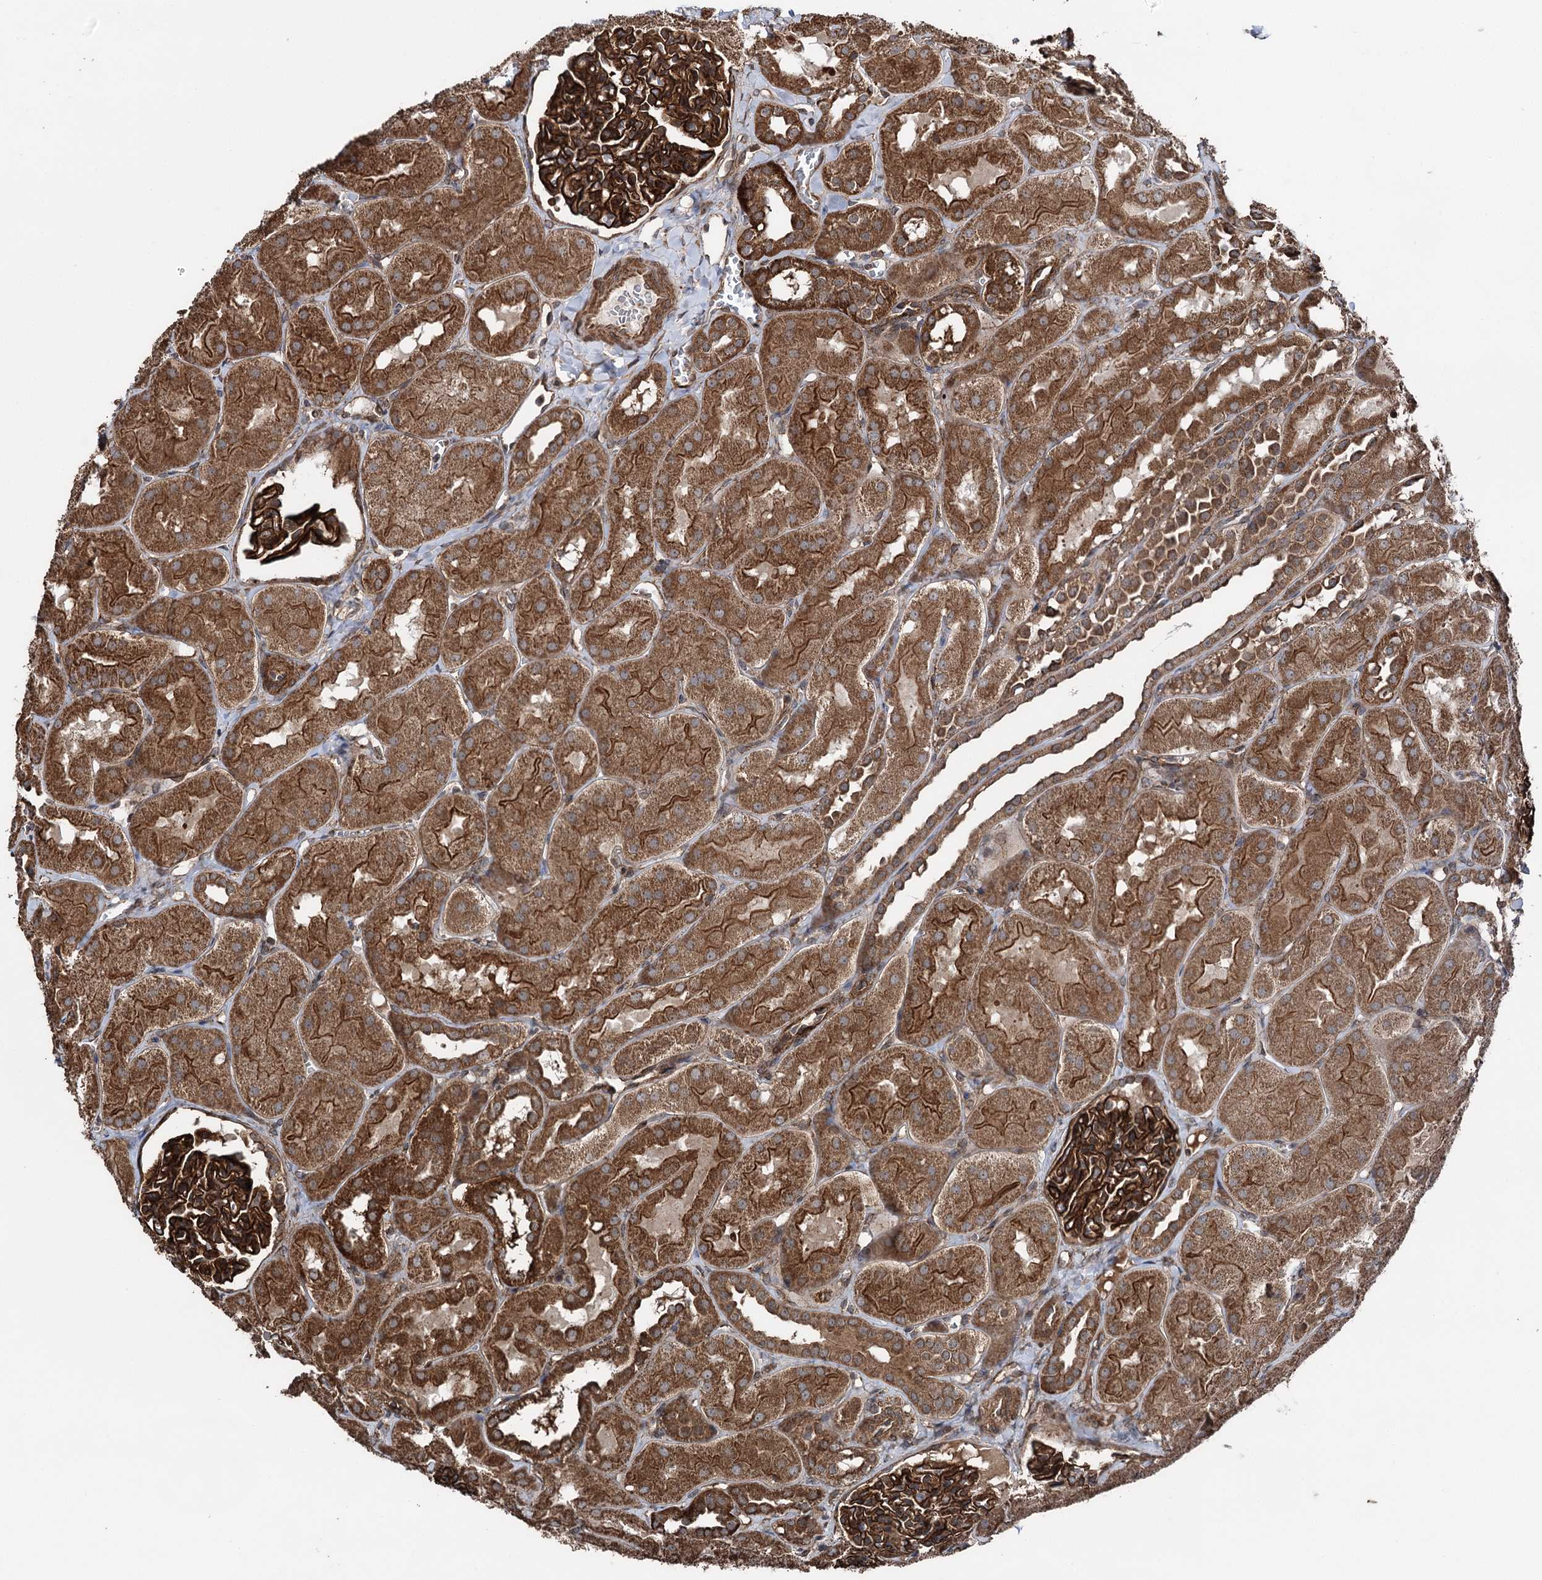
{"staining": {"intensity": "strong", "quantity": ">75%", "location": "cytoplasmic/membranous"}, "tissue": "kidney", "cell_type": "Cells in glomeruli", "image_type": "normal", "snomed": [{"axis": "morphology", "description": "Normal tissue, NOS"}, {"axis": "topography", "description": "Kidney"}, {"axis": "topography", "description": "Urinary bladder"}], "caption": "Immunohistochemistry (IHC) histopathology image of unremarkable kidney stained for a protein (brown), which reveals high levels of strong cytoplasmic/membranous expression in approximately >75% of cells in glomeruli.", "gene": "ITFG2", "patient": {"sex": "male", "age": 16}}